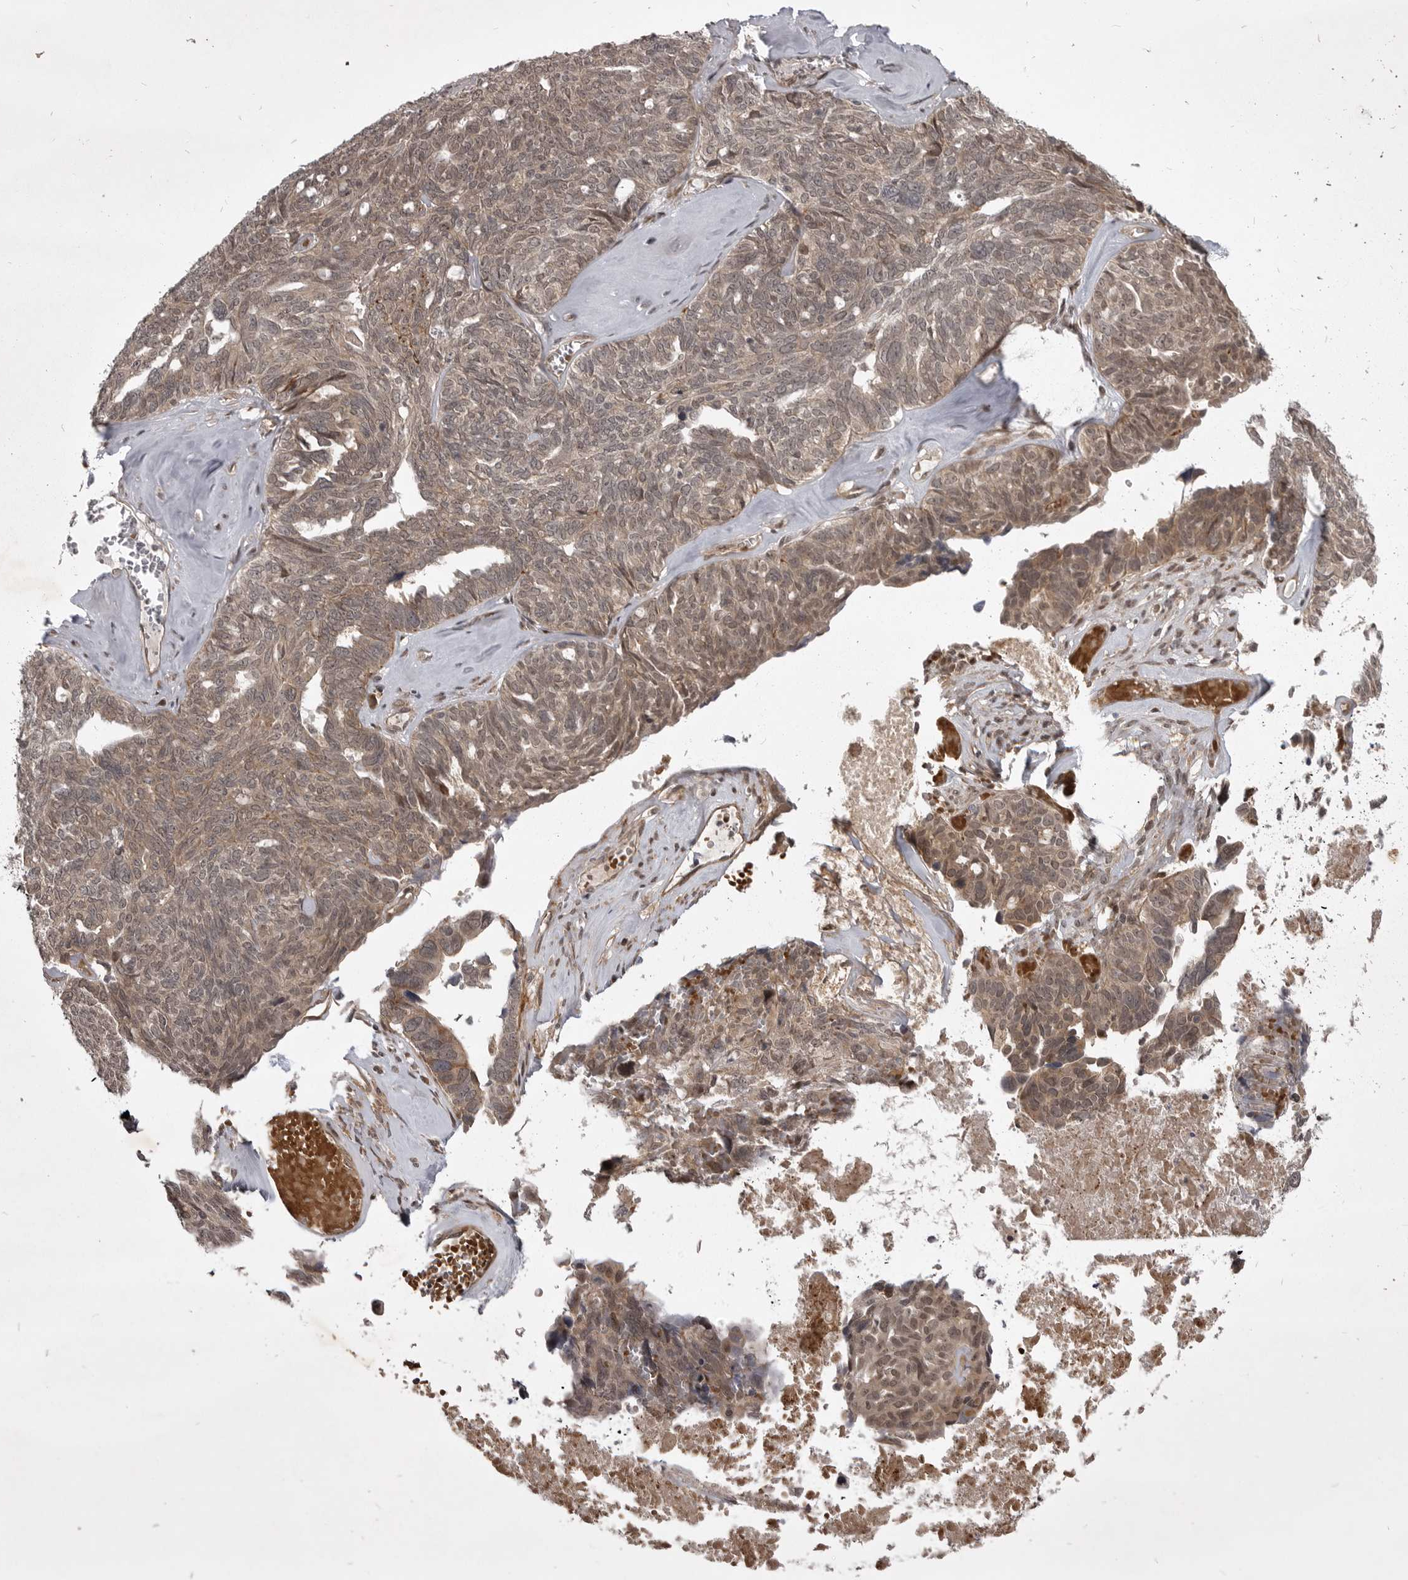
{"staining": {"intensity": "weak", "quantity": ">75%", "location": "cytoplasmic/membranous"}, "tissue": "ovarian cancer", "cell_type": "Tumor cells", "image_type": "cancer", "snomed": [{"axis": "morphology", "description": "Cystadenocarcinoma, serous, NOS"}, {"axis": "topography", "description": "Ovary"}], "caption": "High-power microscopy captured an immunohistochemistry histopathology image of ovarian serous cystadenocarcinoma, revealing weak cytoplasmic/membranous staining in approximately >75% of tumor cells.", "gene": "SNX16", "patient": {"sex": "female", "age": 79}}